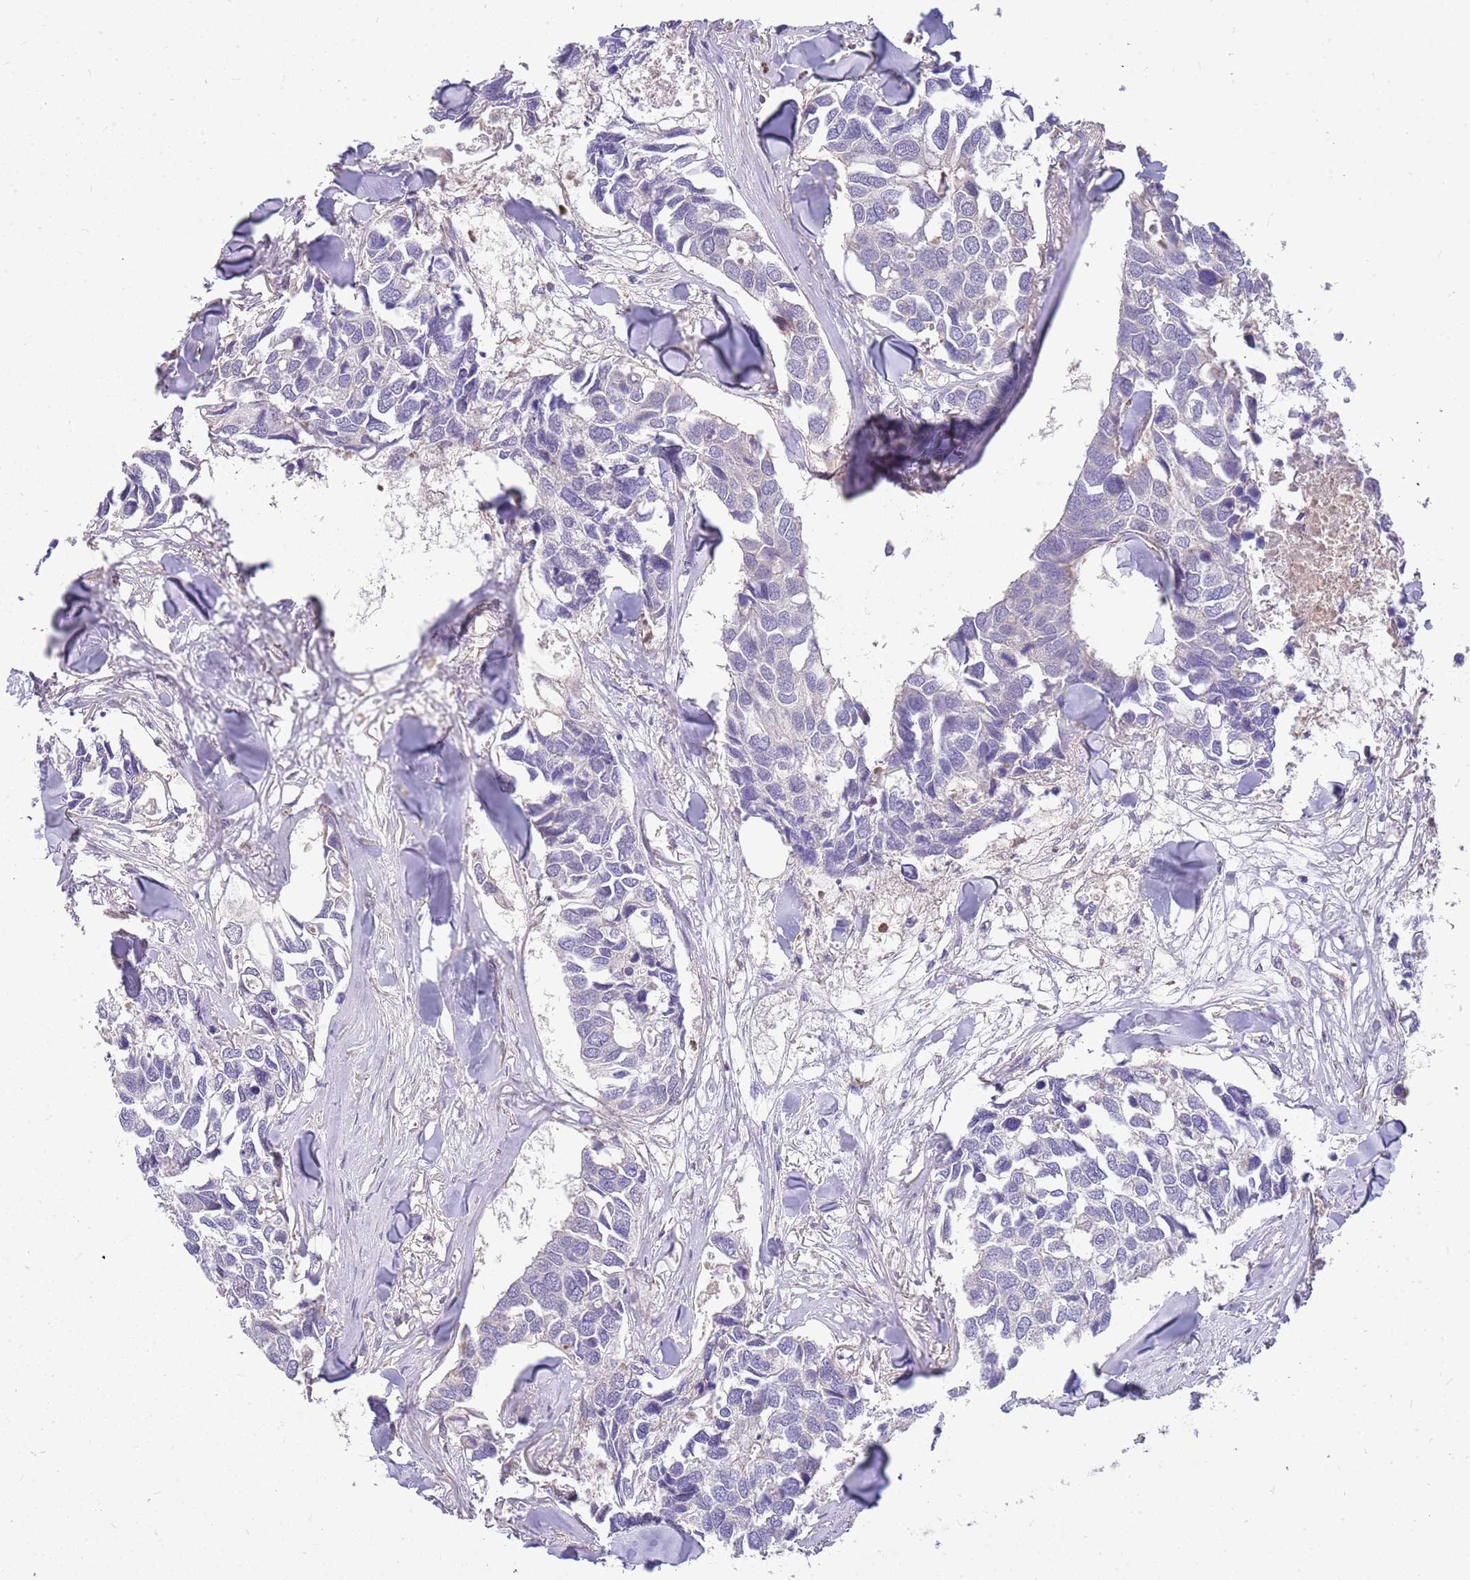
{"staining": {"intensity": "negative", "quantity": "none", "location": "none"}, "tissue": "breast cancer", "cell_type": "Tumor cells", "image_type": "cancer", "snomed": [{"axis": "morphology", "description": "Duct carcinoma"}, {"axis": "topography", "description": "Breast"}], "caption": "Human breast infiltrating ductal carcinoma stained for a protein using IHC reveals no positivity in tumor cells.", "gene": "MVD", "patient": {"sex": "female", "age": 83}}